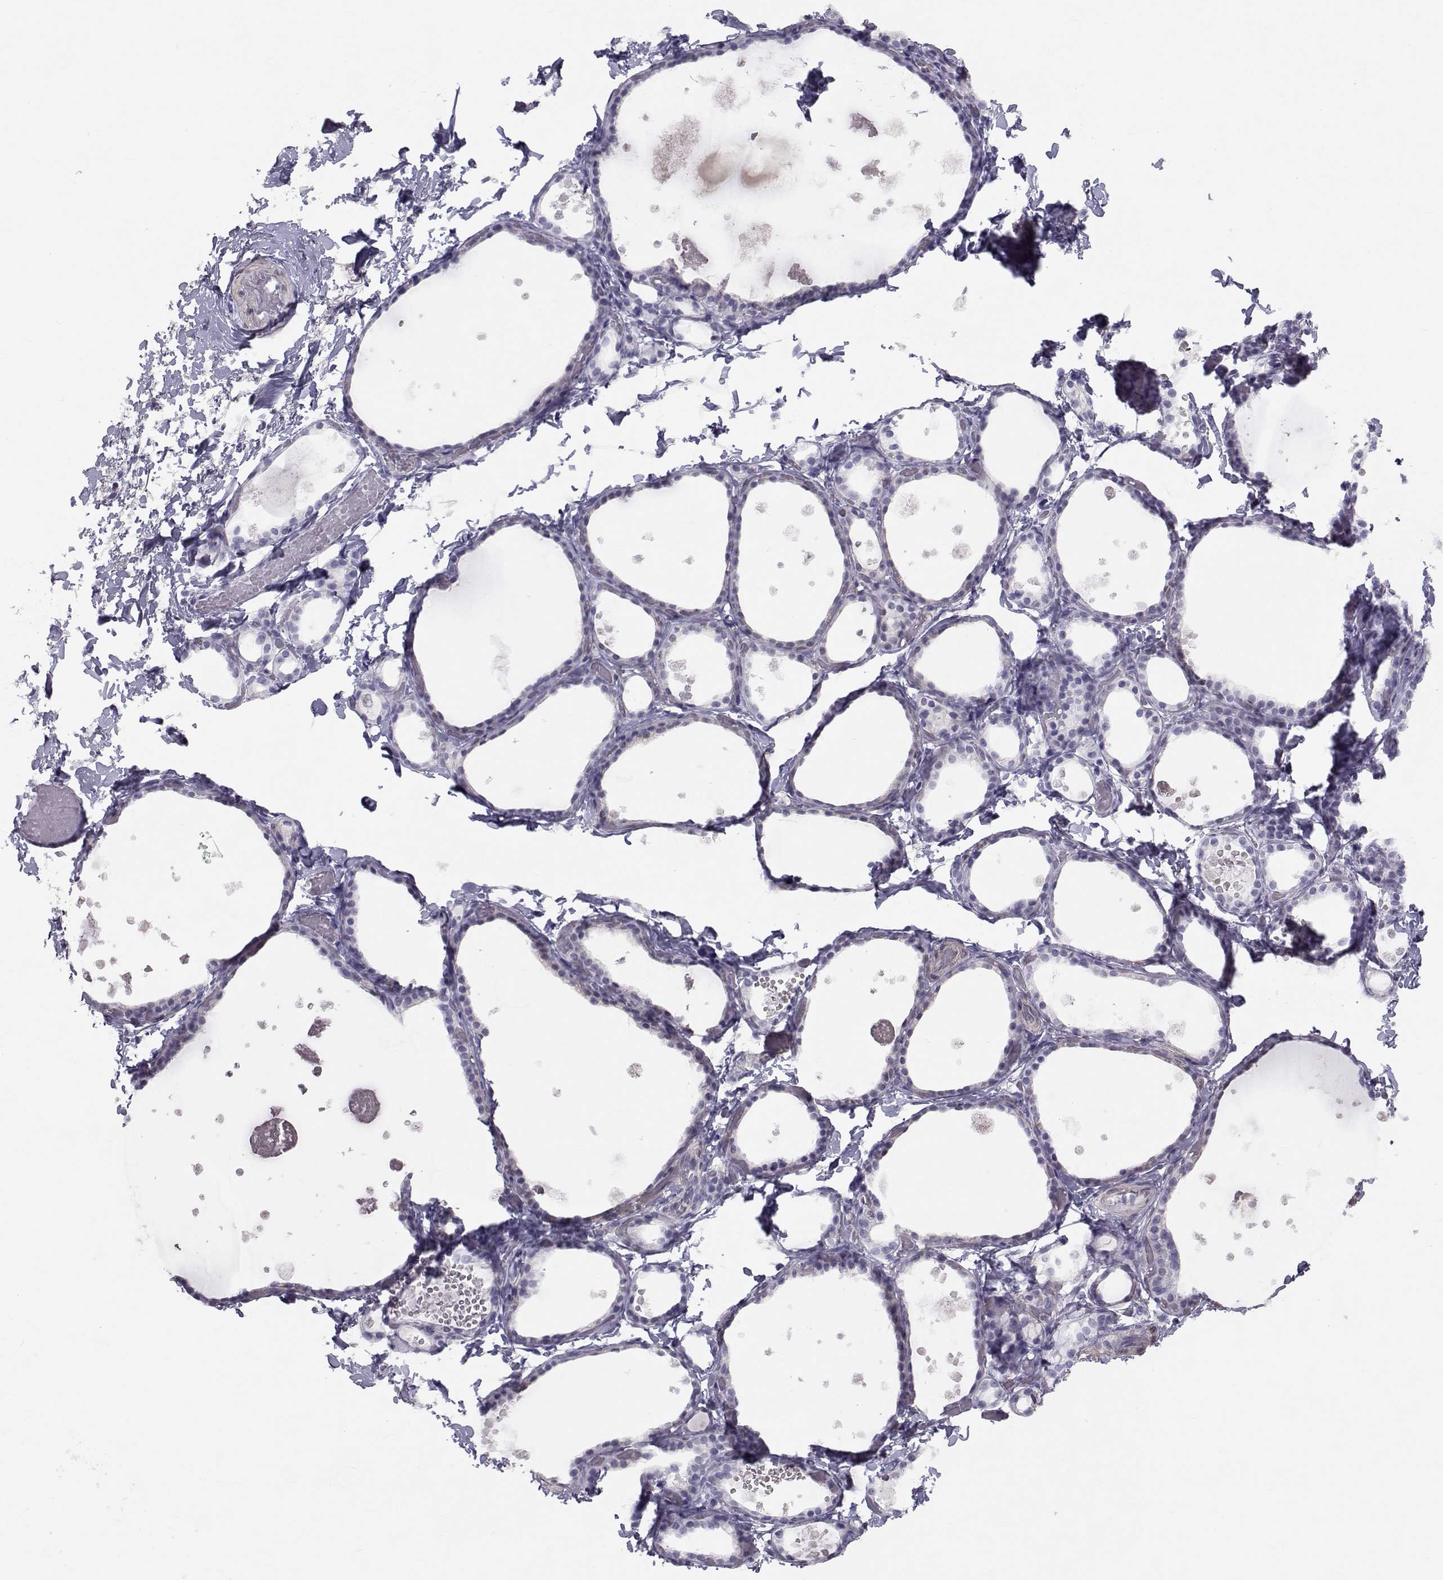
{"staining": {"intensity": "negative", "quantity": "none", "location": "none"}, "tissue": "thyroid gland", "cell_type": "Glandular cells", "image_type": "normal", "snomed": [{"axis": "morphology", "description": "Normal tissue, NOS"}, {"axis": "topography", "description": "Thyroid gland"}], "caption": "This image is of normal thyroid gland stained with immunohistochemistry (IHC) to label a protein in brown with the nuclei are counter-stained blue. There is no expression in glandular cells. Brightfield microscopy of IHC stained with DAB (brown) and hematoxylin (blue), captured at high magnification.", "gene": "GARIN3", "patient": {"sex": "female", "age": 56}}